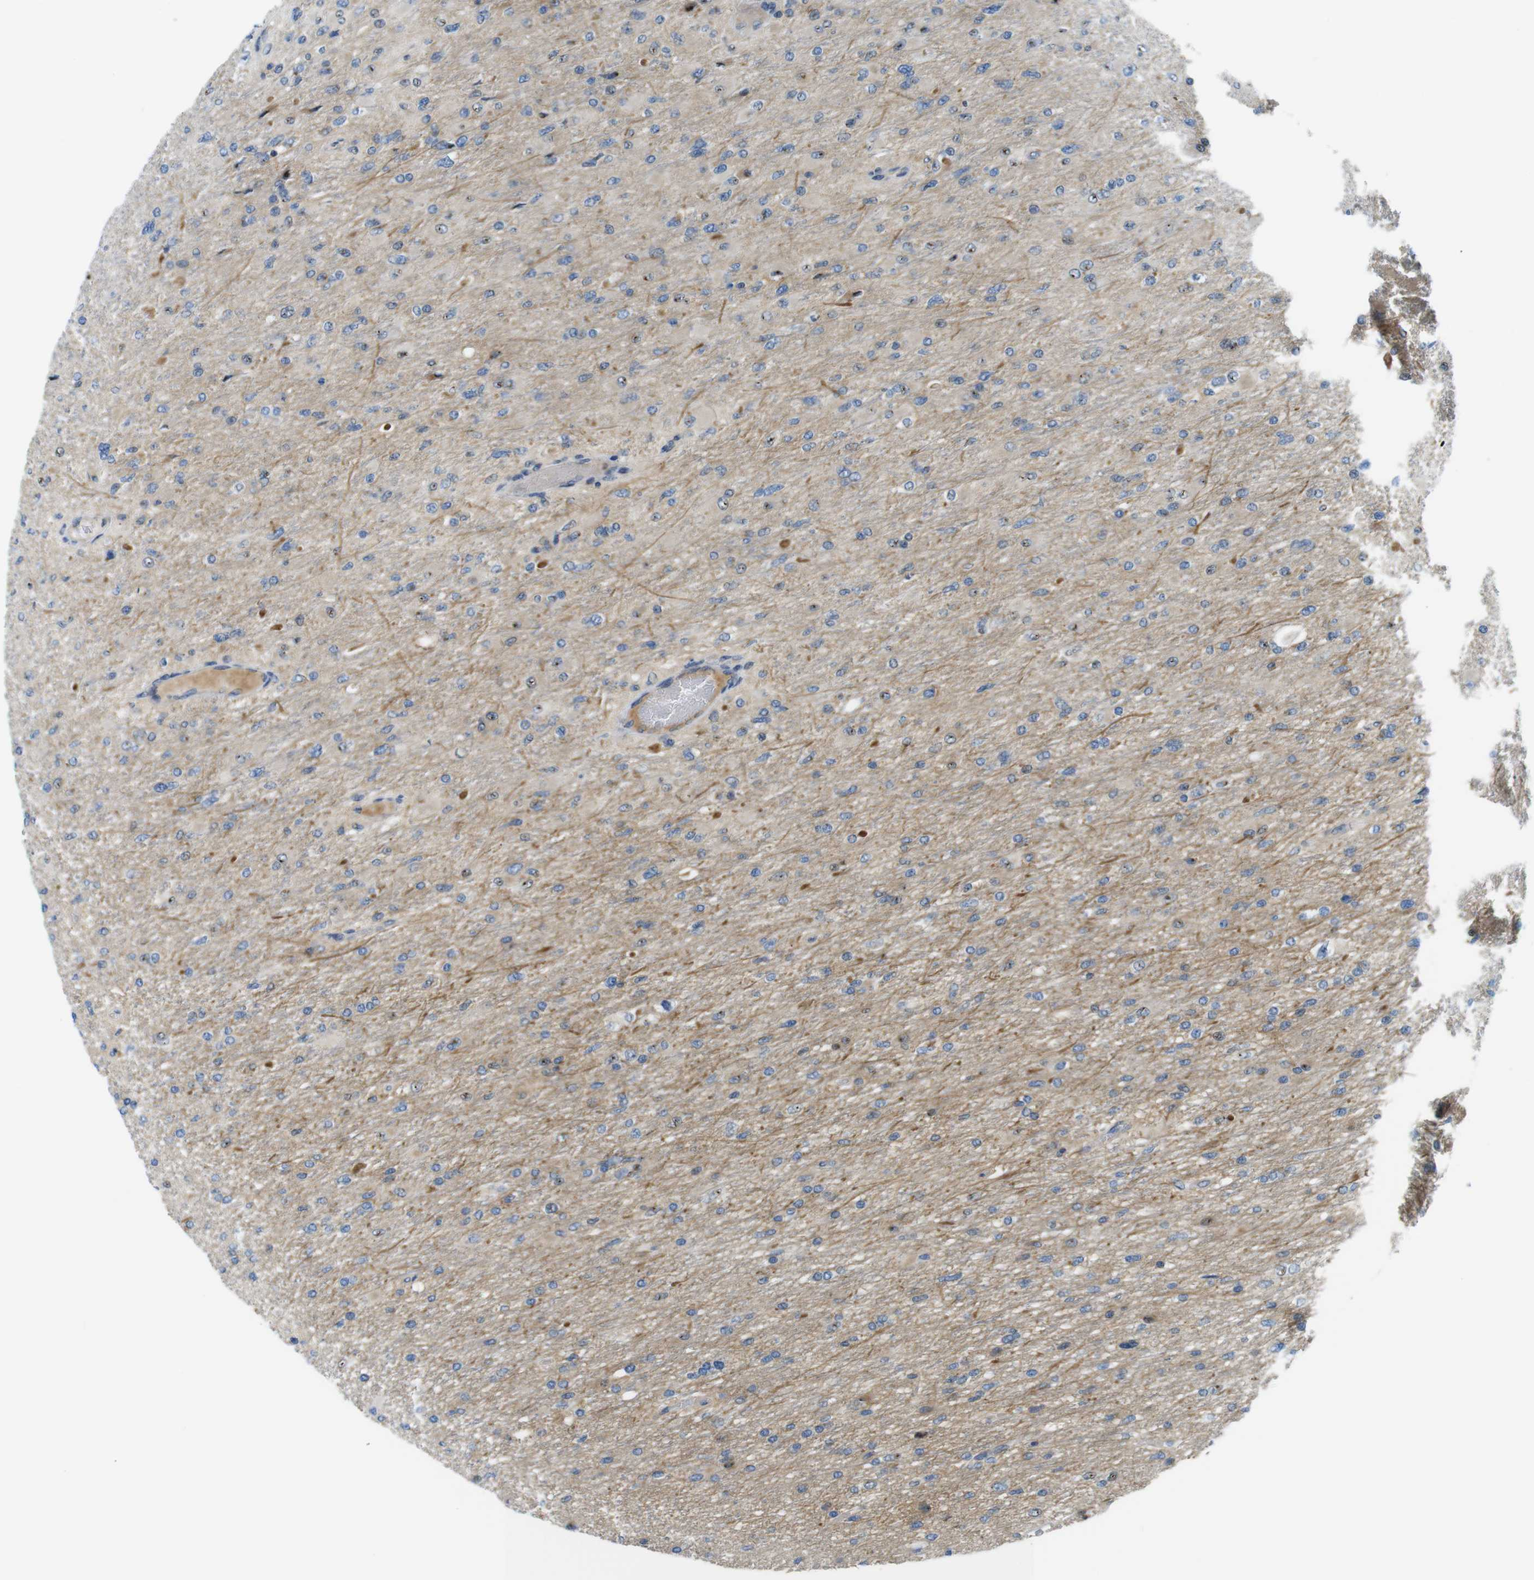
{"staining": {"intensity": "negative", "quantity": "none", "location": "none"}, "tissue": "glioma", "cell_type": "Tumor cells", "image_type": "cancer", "snomed": [{"axis": "morphology", "description": "Glioma, malignant, High grade"}, {"axis": "topography", "description": "Cerebral cortex"}], "caption": "DAB (3,3'-diaminobenzidine) immunohistochemical staining of human malignant glioma (high-grade) demonstrates no significant staining in tumor cells.", "gene": "ZDHHC3", "patient": {"sex": "female", "age": 36}}